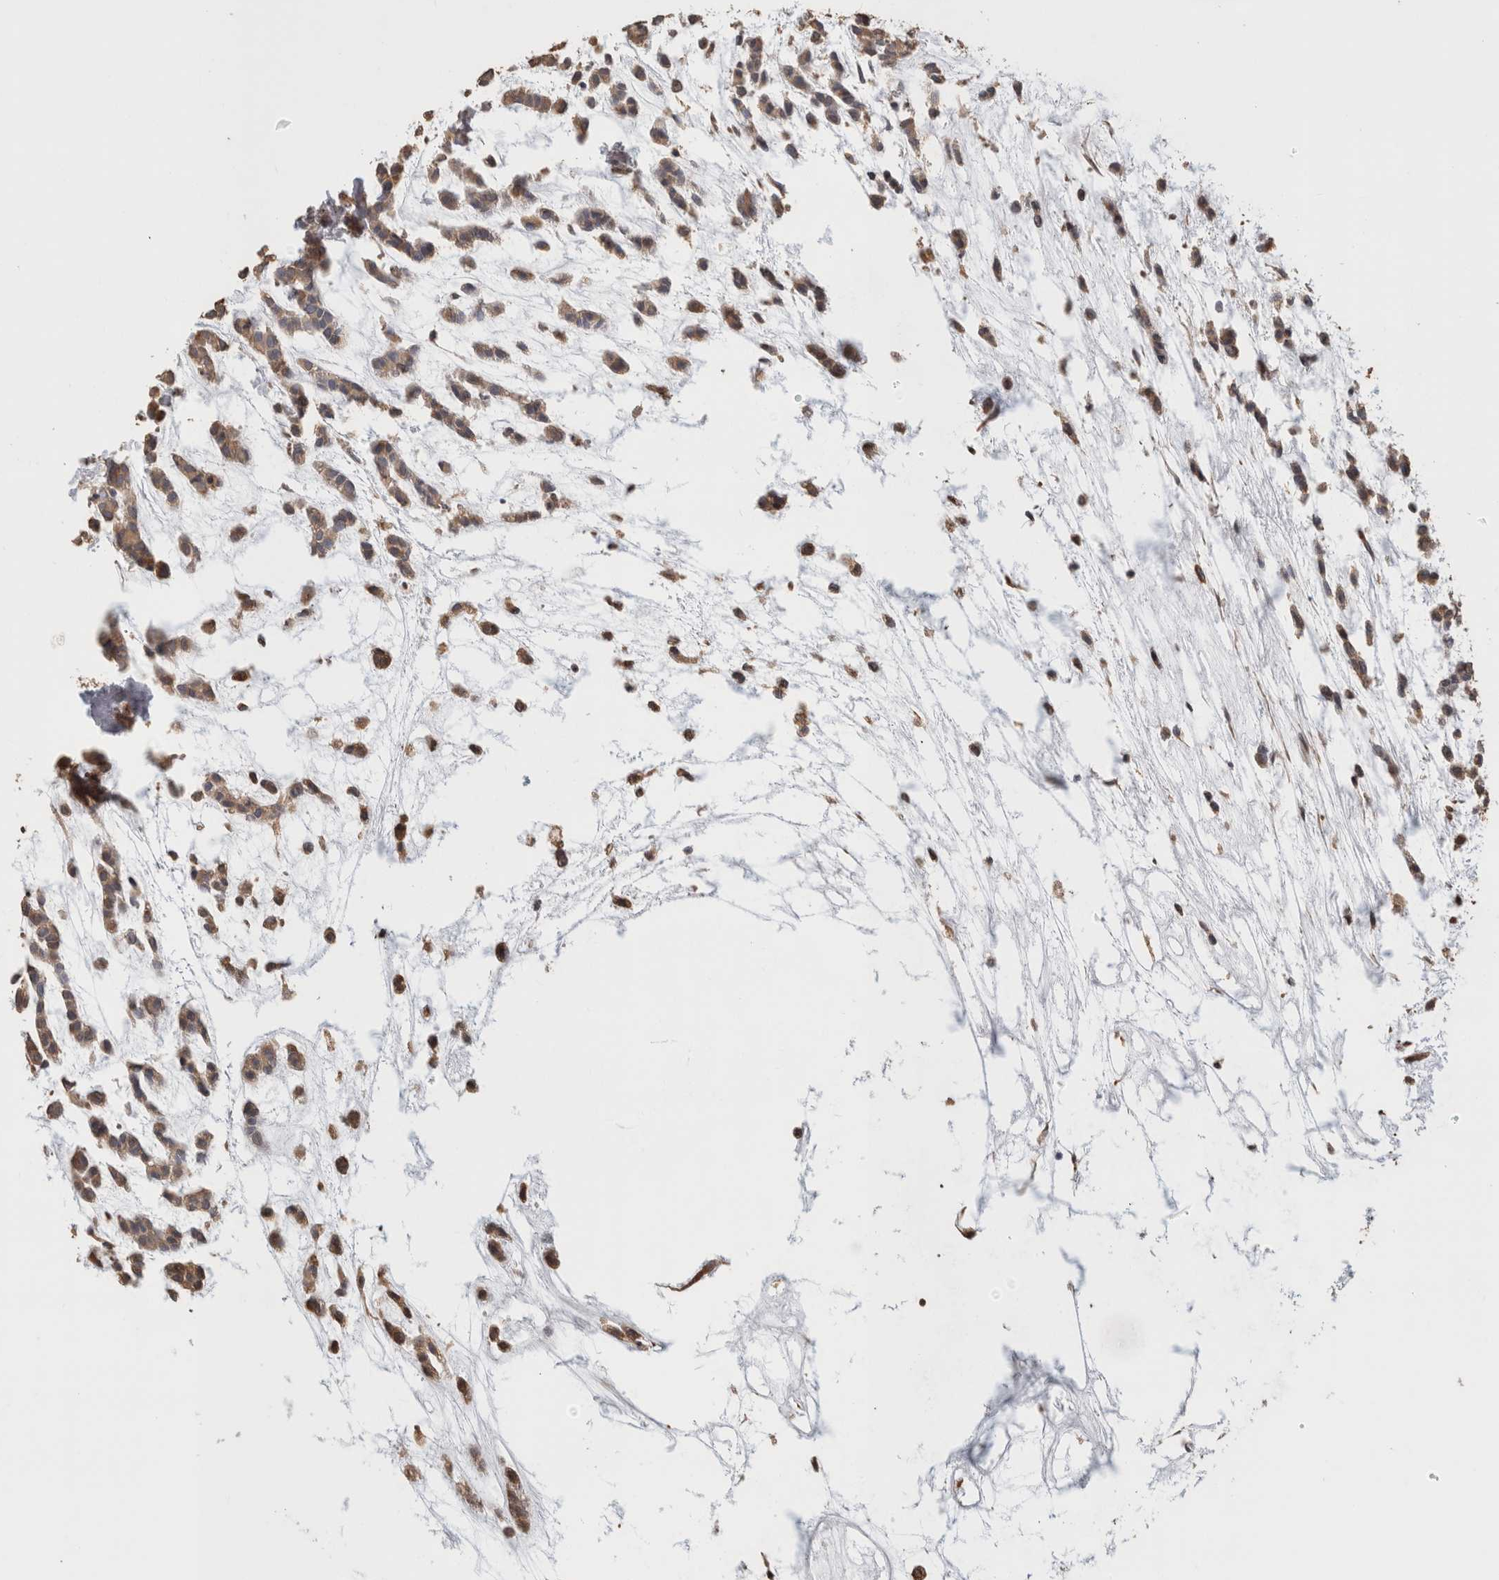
{"staining": {"intensity": "weak", "quantity": ">75%", "location": "cytoplasmic/membranous"}, "tissue": "head and neck cancer", "cell_type": "Tumor cells", "image_type": "cancer", "snomed": [{"axis": "morphology", "description": "Adenocarcinoma, NOS"}, {"axis": "morphology", "description": "Adenoma, NOS"}, {"axis": "topography", "description": "Head-Neck"}], "caption": "Protein staining of head and neck cancer tissue shows weak cytoplasmic/membranous expression in approximately >75% of tumor cells.", "gene": "CLIP1", "patient": {"sex": "female", "age": 55}}